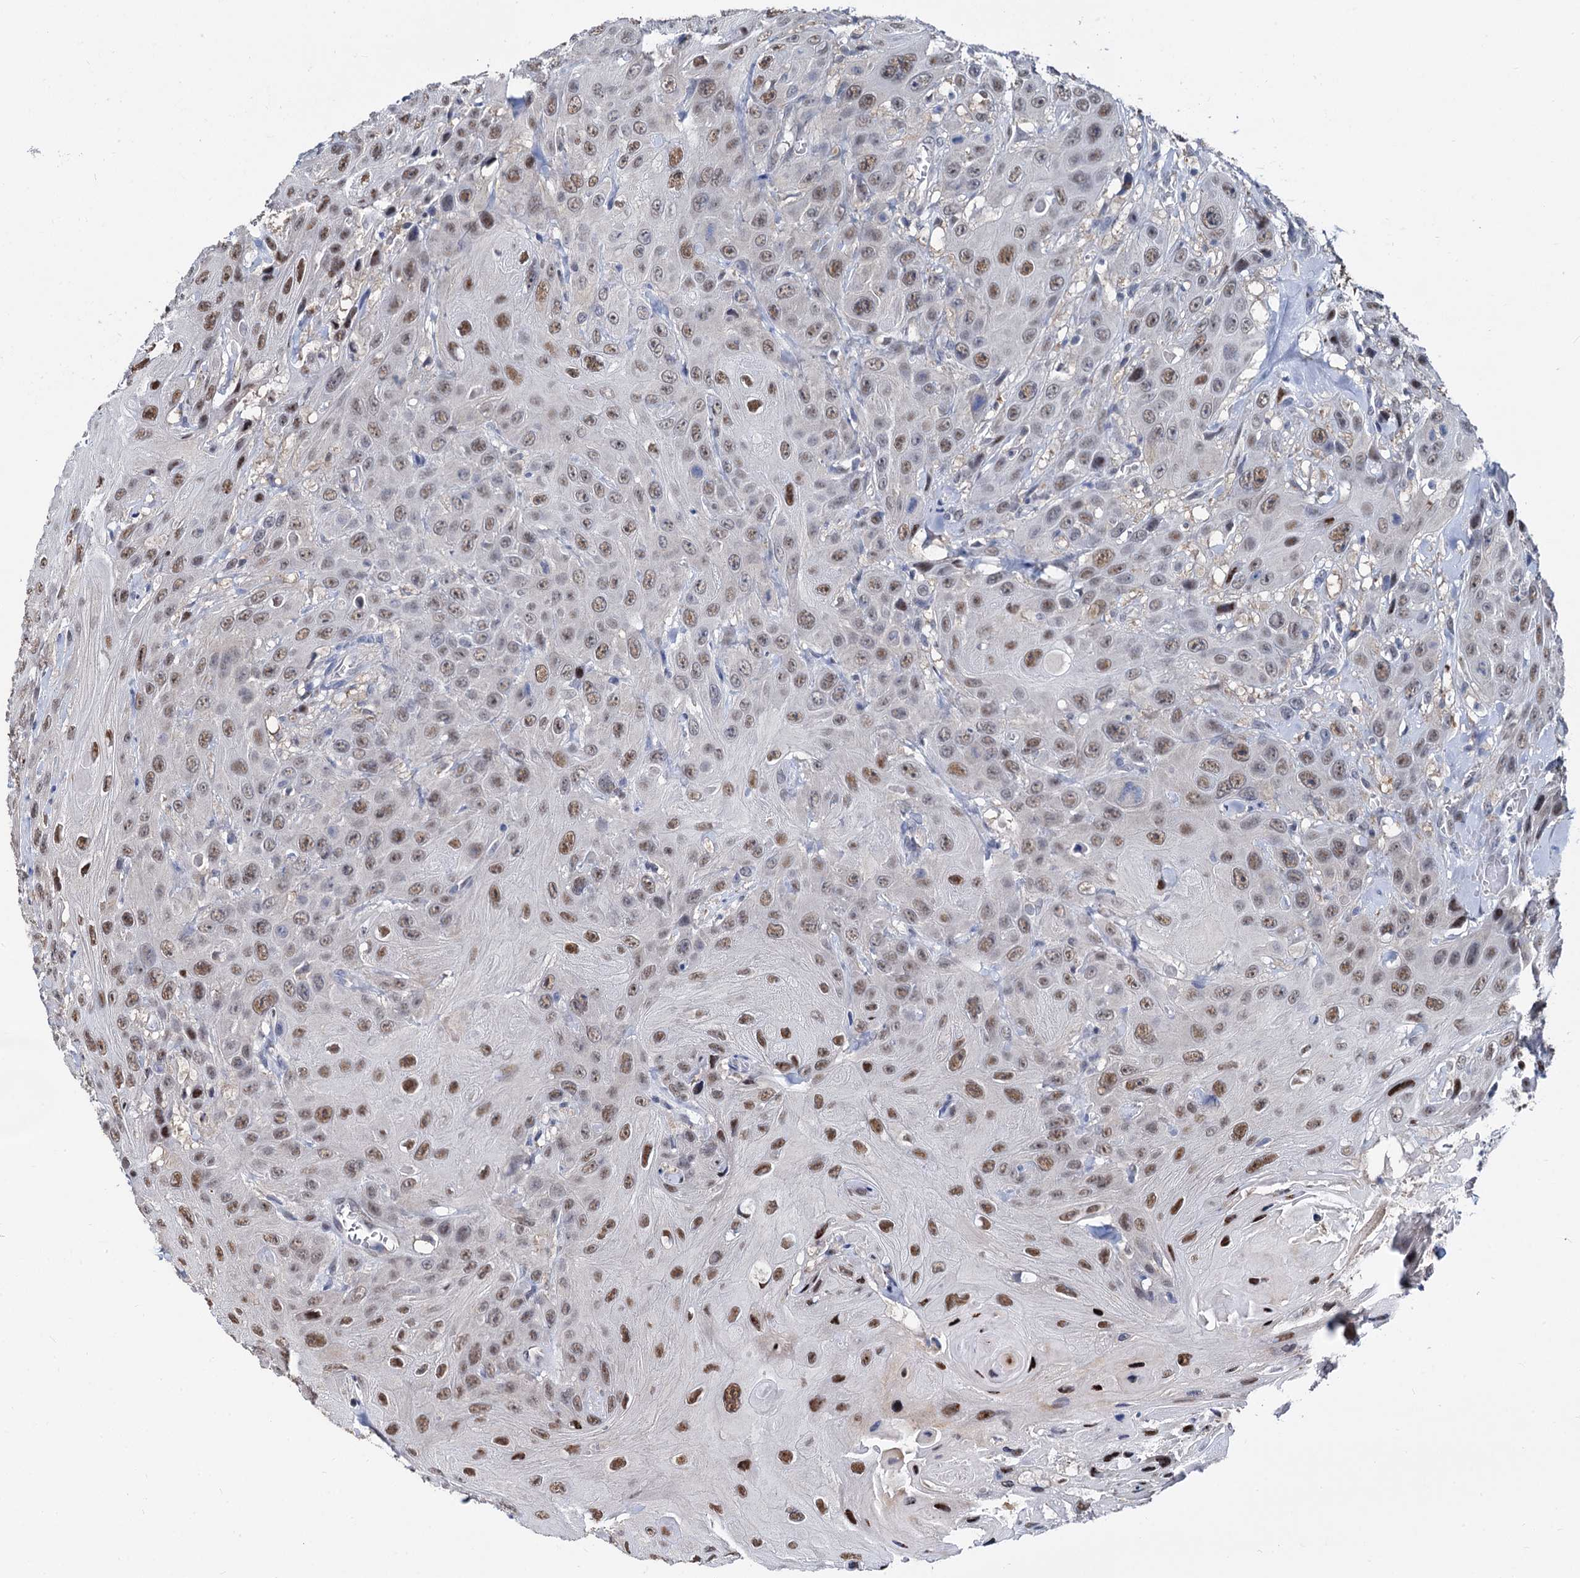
{"staining": {"intensity": "moderate", "quantity": ">75%", "location": "nuclear"}, "tissue": "head and neck cancer", "cell_type": "Tumor cells", "image_type": "cancer", "snomed": [{"axis": "morphology", "description": "Squamous cell carcinoma, NOS"}, {"axis": "topography", "description": "Head-Neck"}], "caption": "Head and neck cancer stained for a protein (brown) reveals moderate nuclear positive staining in about >75% of tumor cells.", "gene": "PSMD4", "patient": {"sex": "male", "age": 81}}